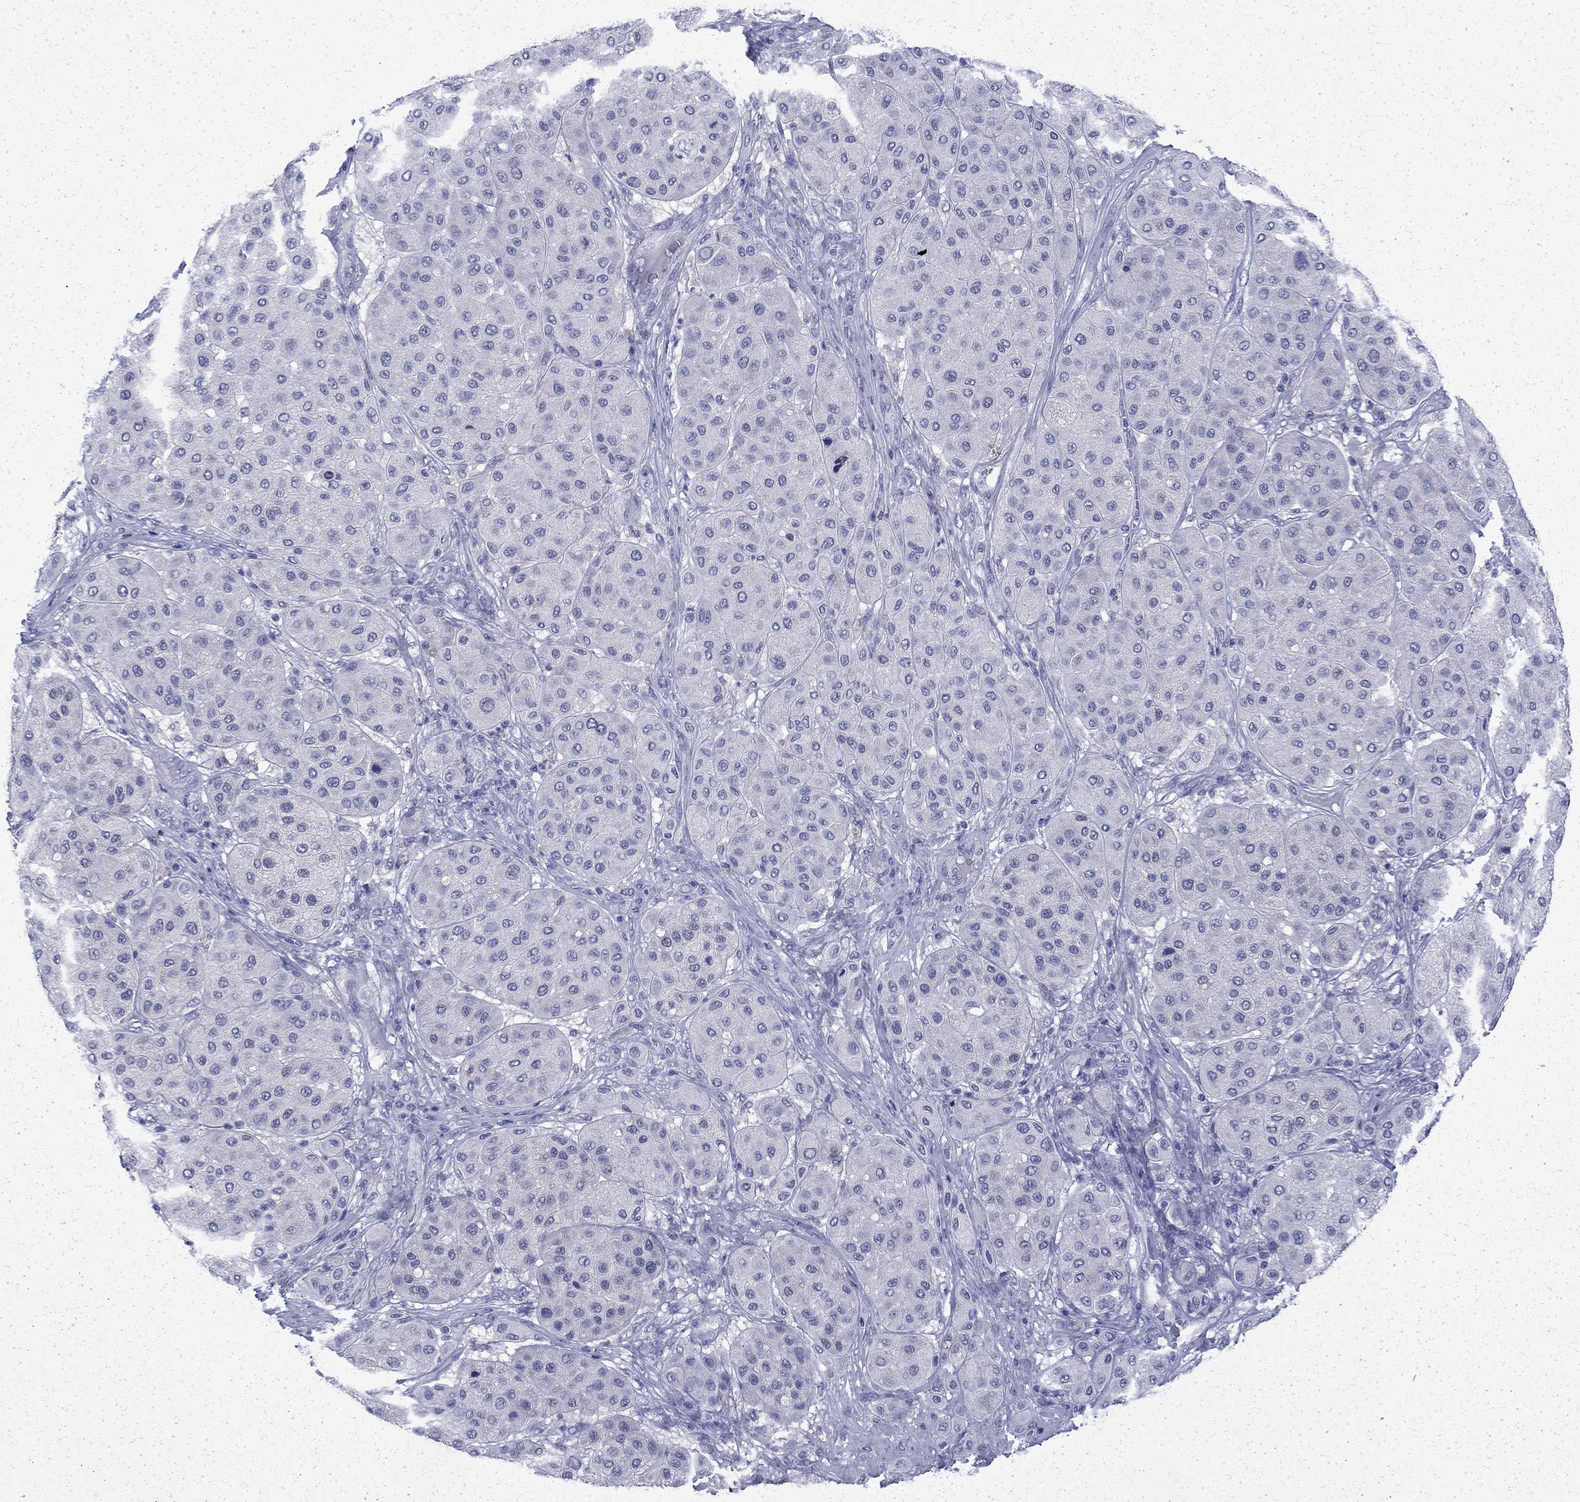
{"staining": {"intensity": "negative", "quantity": "none", "location": "none"}, "tissue": "melanoma", "cell_type": "Tumor cells", "image_type": "cancer", "snomed": [{"axis": "morphology", "description": "Malignant melanoma, Metastatic site"}, {"axis": "topography", "description": "Smooth muscle"}], "caption": "Tumor cells show no significant positivity in malignant melanoma (metastatic site).", "gene": "ENPP6", "patient": {"sex": "male", "age": 41}}